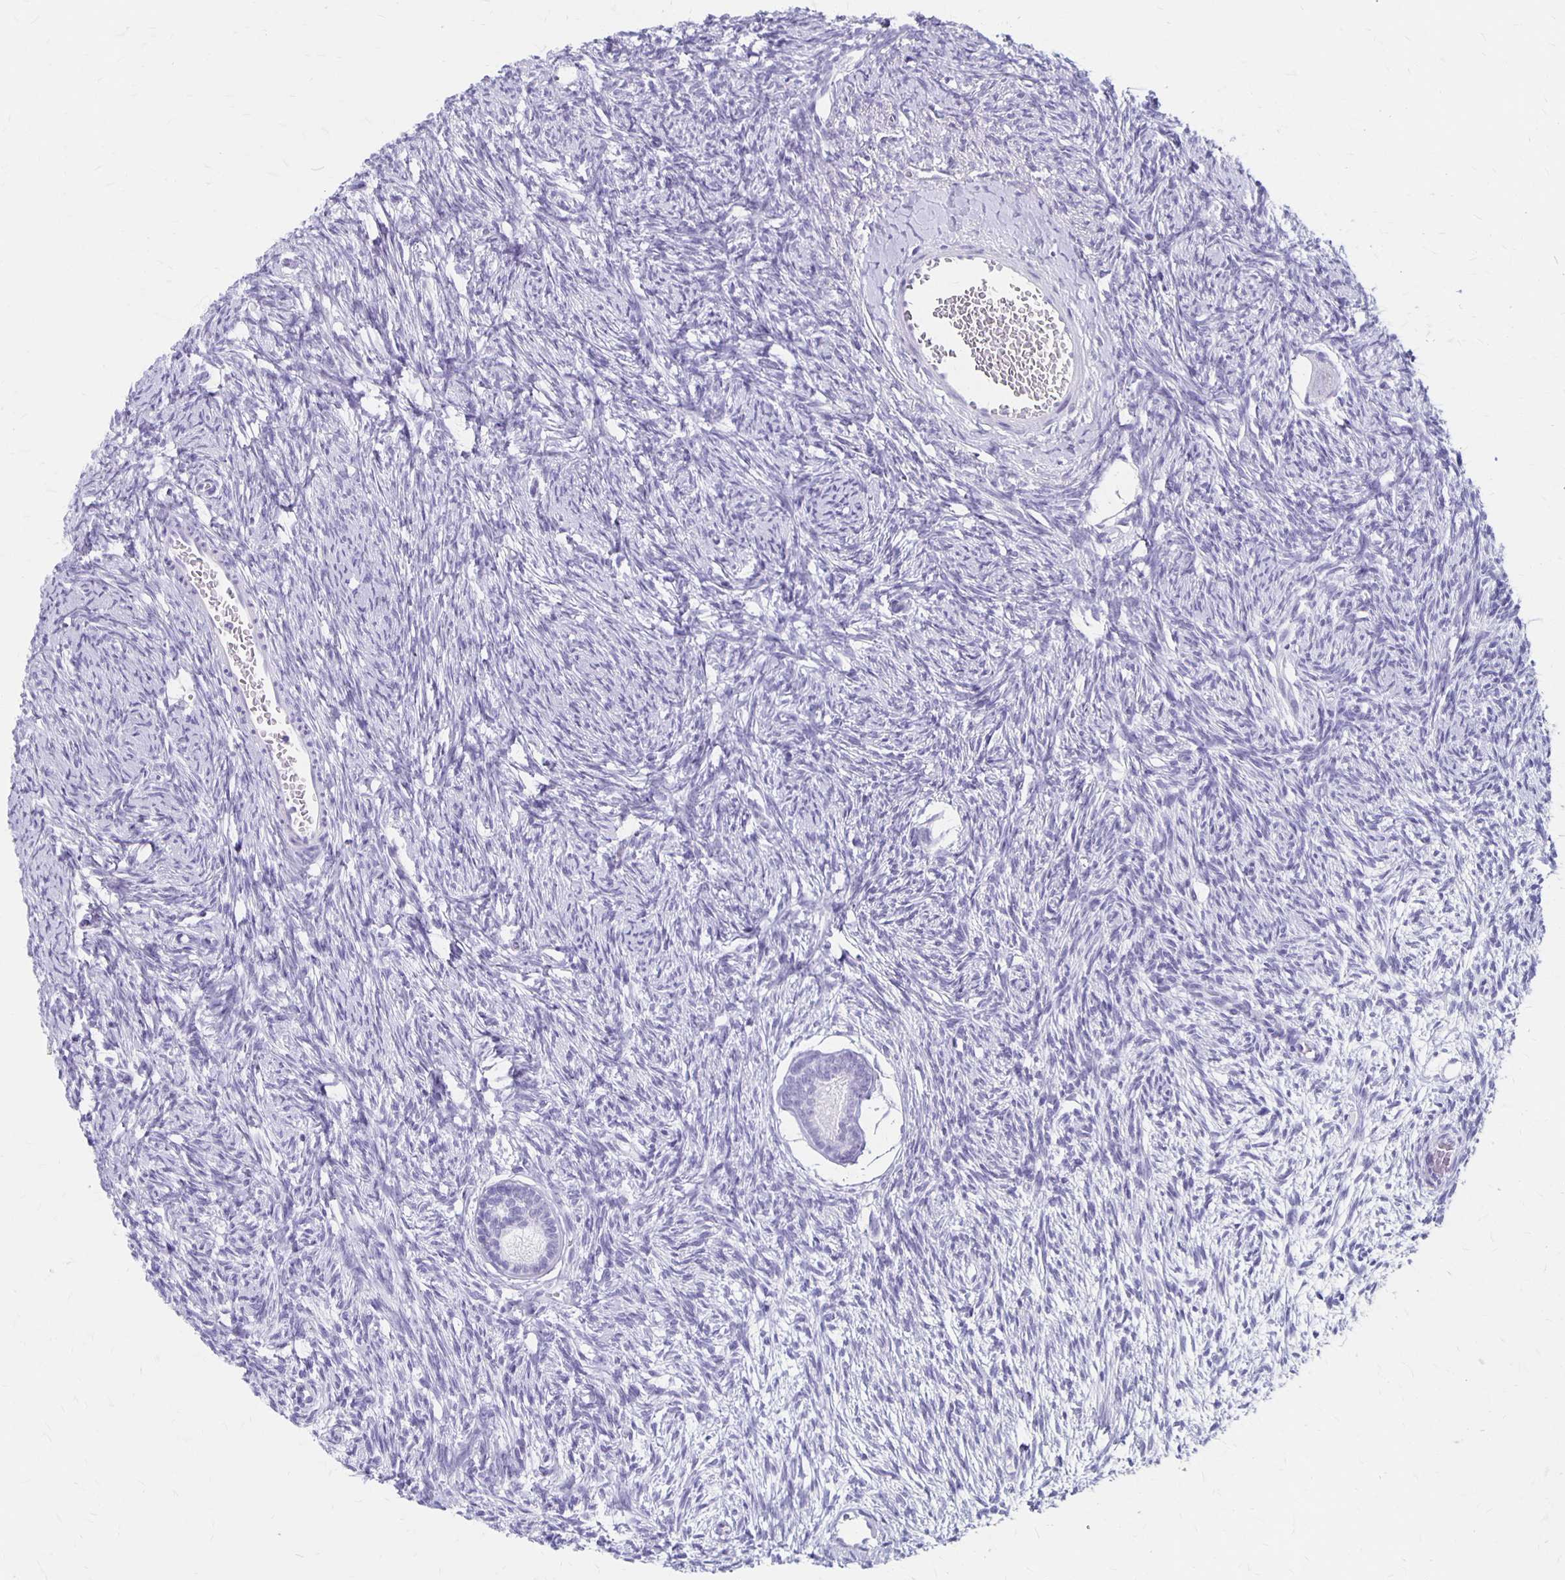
{"staining": {"intensity": "negative", "quantity": "none", "location": "none"}, "tissue": "ovary", "cell_type": "Follicle cells", "image_type": "normal", "snomed": [{"axis": "morphology", "description": "Normal tissue, NOS"}, {"axis": "topography", "description": "Ovary"}], "caption": "Immunohistochemistry (IHC) of unremarkable human ovary reveals no positivity in follicle cells. The staining is performed using DAB (3,3'-diaminobenzidine) brown chromogen with nuclei counter-stained in using hematoxylin.", "gene": "MAGEC2", "patient": {"sex": "female", "age": 33}}